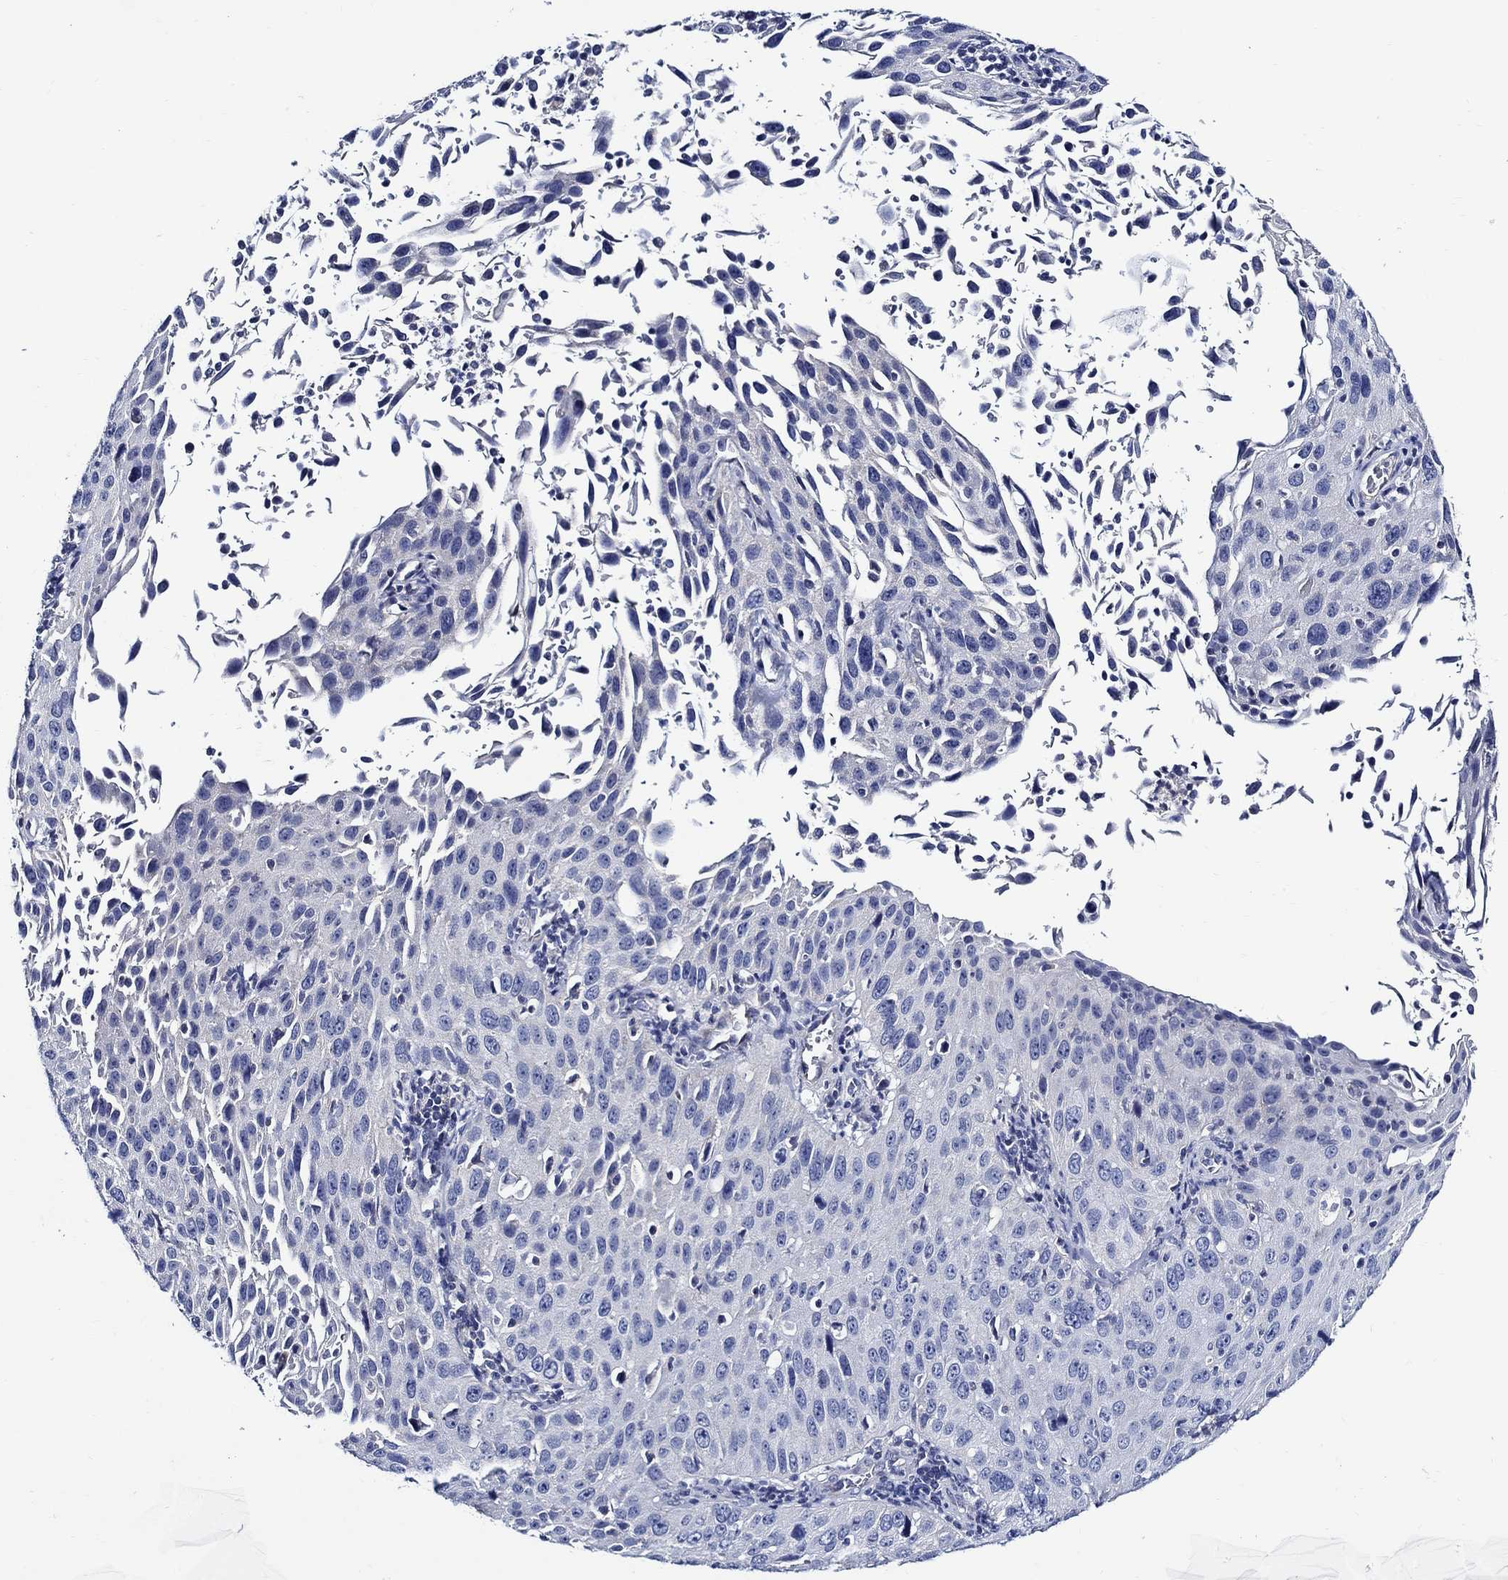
{"staining": {"intensity": "negative", "quantity": "none", "location": "none"}, "tissue": "cervical cancer", "cell_type": "Tumor cells", "image_type": "cancer", "snomed": [{"axis": "morphology", "description": "Squamous cell carcinoma, NOS"}, {"axis": "topography", "description": "Cervix"}], "caption": "Immunohistochemical staining of cervical cancer reveals no significant expression in tumor cells.", "gene": "SKOR1", "patient": {"sex": "female", "age": 26}}